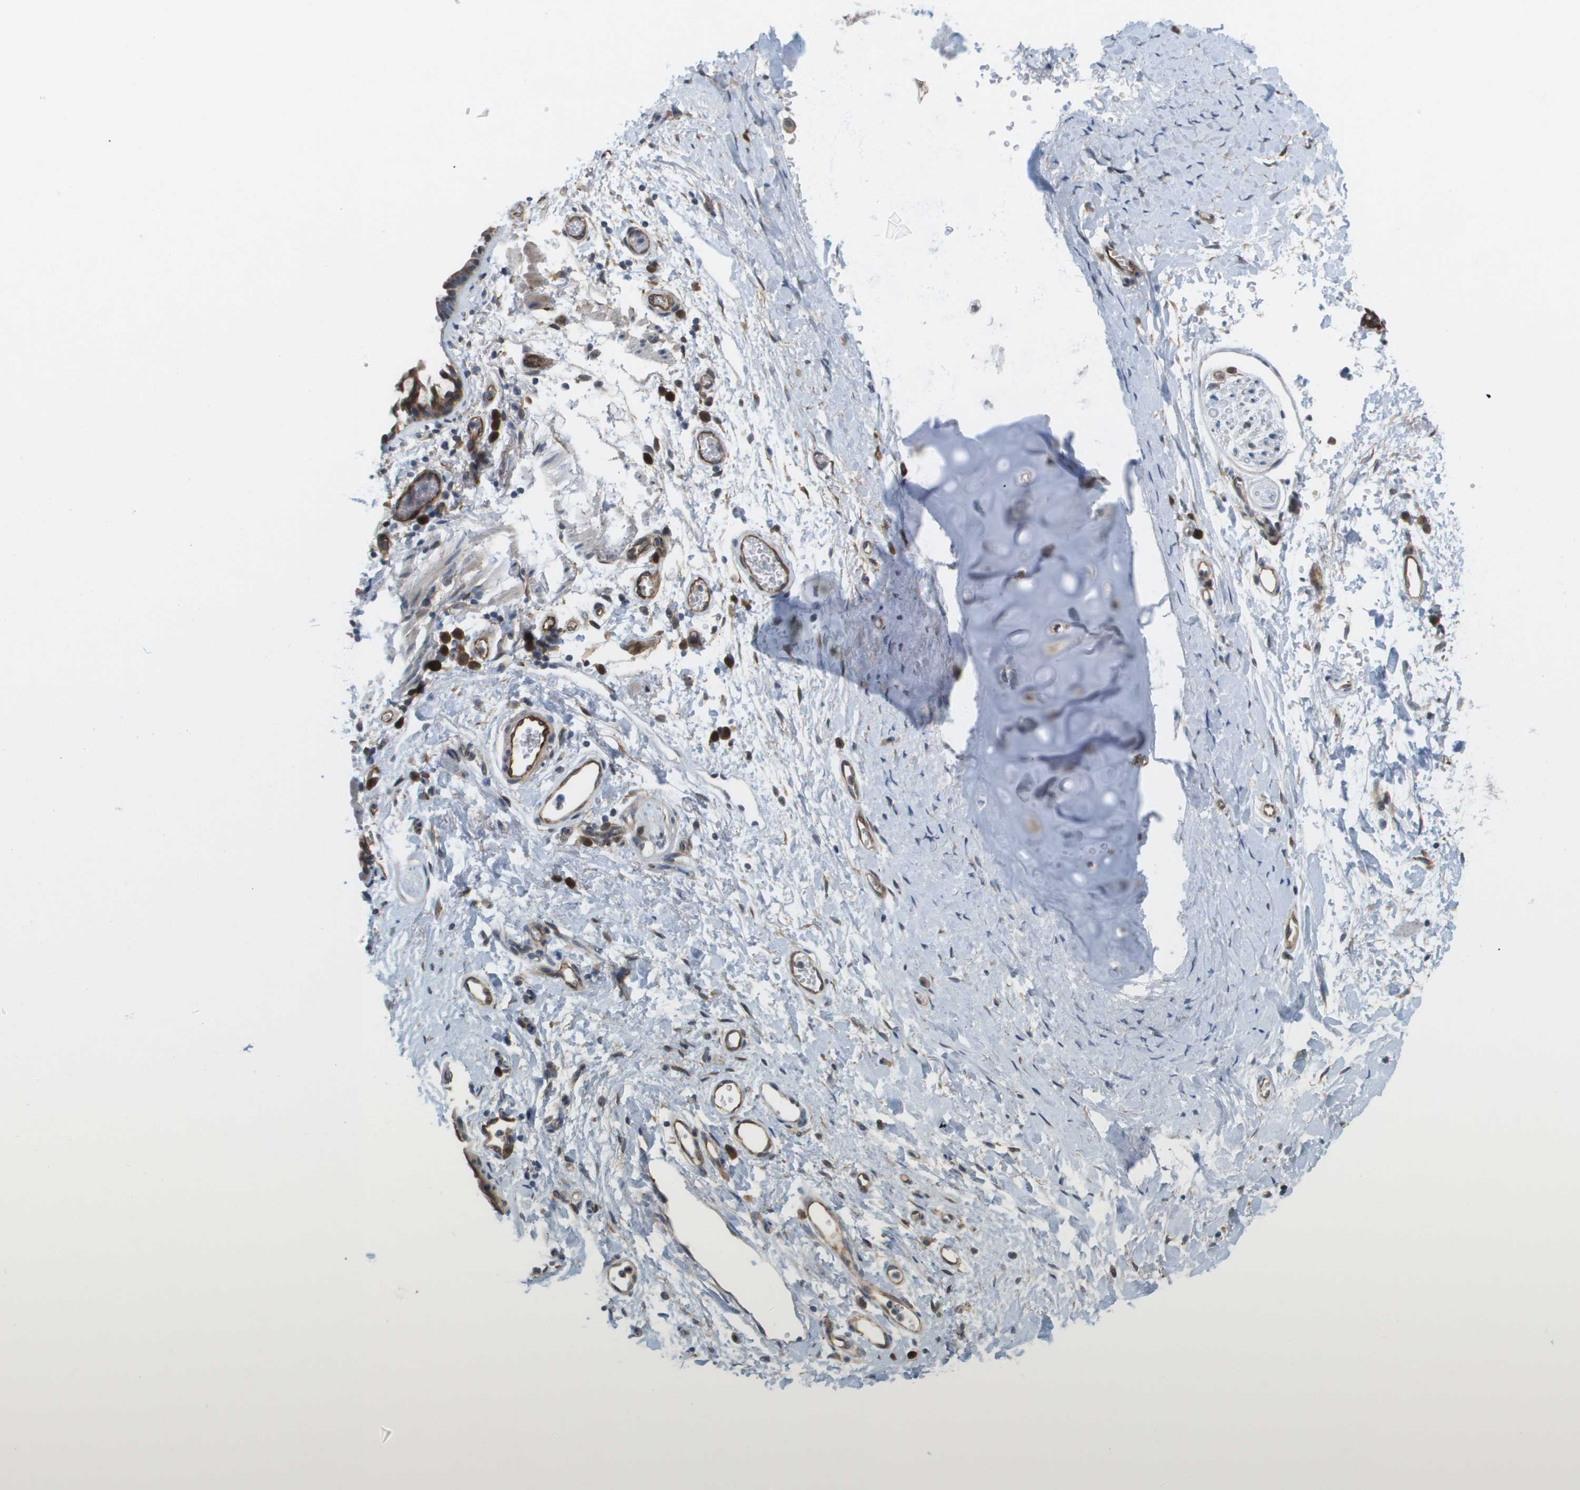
{"staining": {"intensity": "negative", "quantity": "none", "location": "none"}, "tissue": "adipose tissue", "cell_type": "Adipocytes", "image_type": "normal", "snomed": [{"axis": "morphology", "description": "Normal tissue, NOS"}, {"axis": "topography", "description": "Cartilage tissue"}, {"axis": "topography", "description": "Bronchus"}], "caption": "The IHC histopathology image has no significant staining in adipocytes of adipose tissue.", "gene": "MARCHF8", "patient": {"sex": "female", "age": 53}}